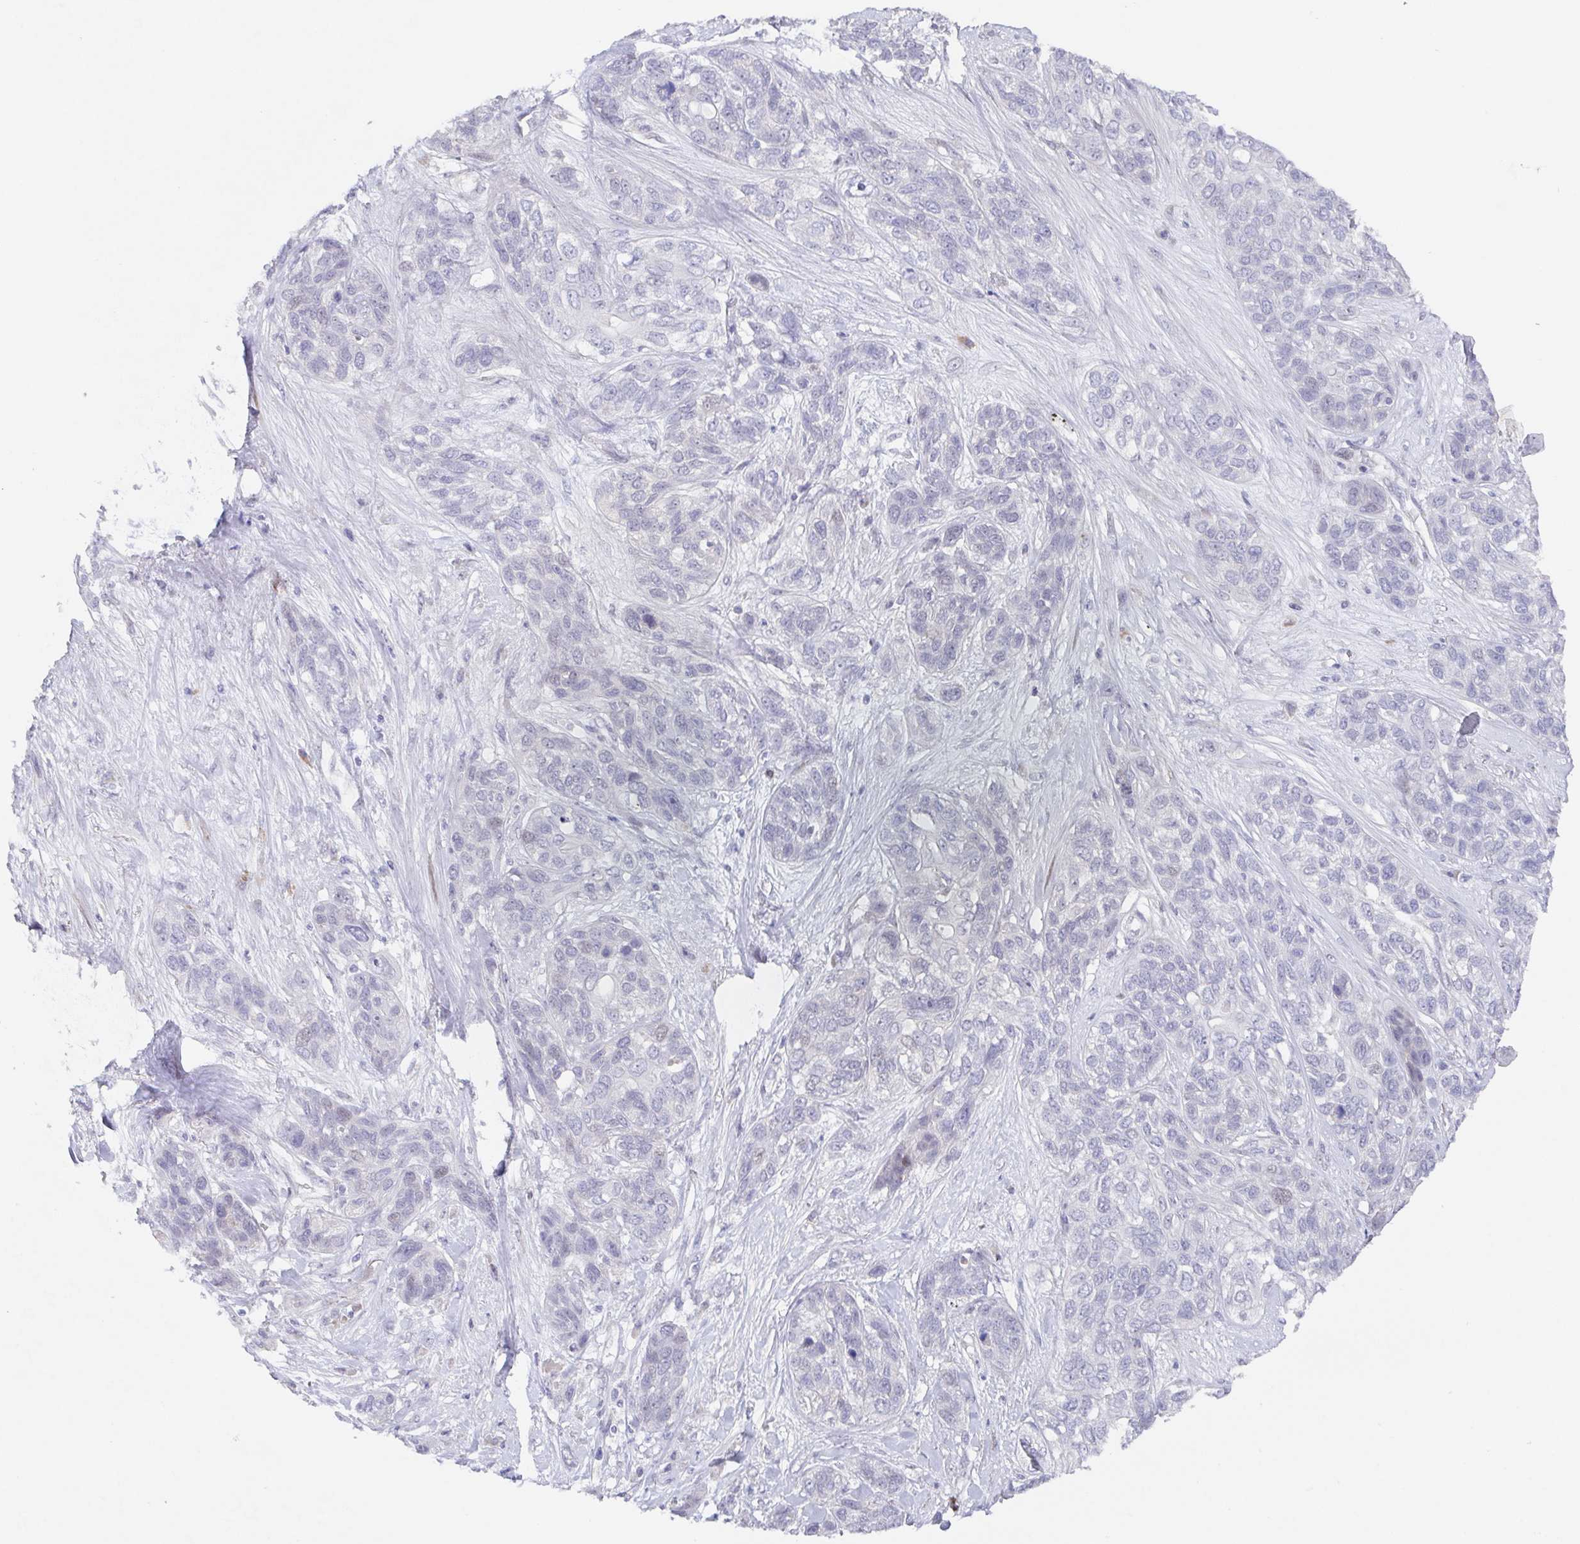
{"staining": {"intensity": "negative", "quantity": "none", "location": "none"}, "tissue": "lung cancer", "cell_type": "Tumor cells", "image_type": "cancer", "snomed": [{"axis": "morphology", "description": "Squamous cell carcinoma, NOS"}, {"axis": "topography", "description": "Lung"}], "caption": "Immunohistochemistry of human lung cancer exhibits no expression in tumor cells. The staining is performed using DAB (3,3'-diaminobenzidine) brown chromogen with nuclei counter-stained in using hematoxylin.", "gene": "POU2F3", "patient": {"sex": "female", "age": 70}}